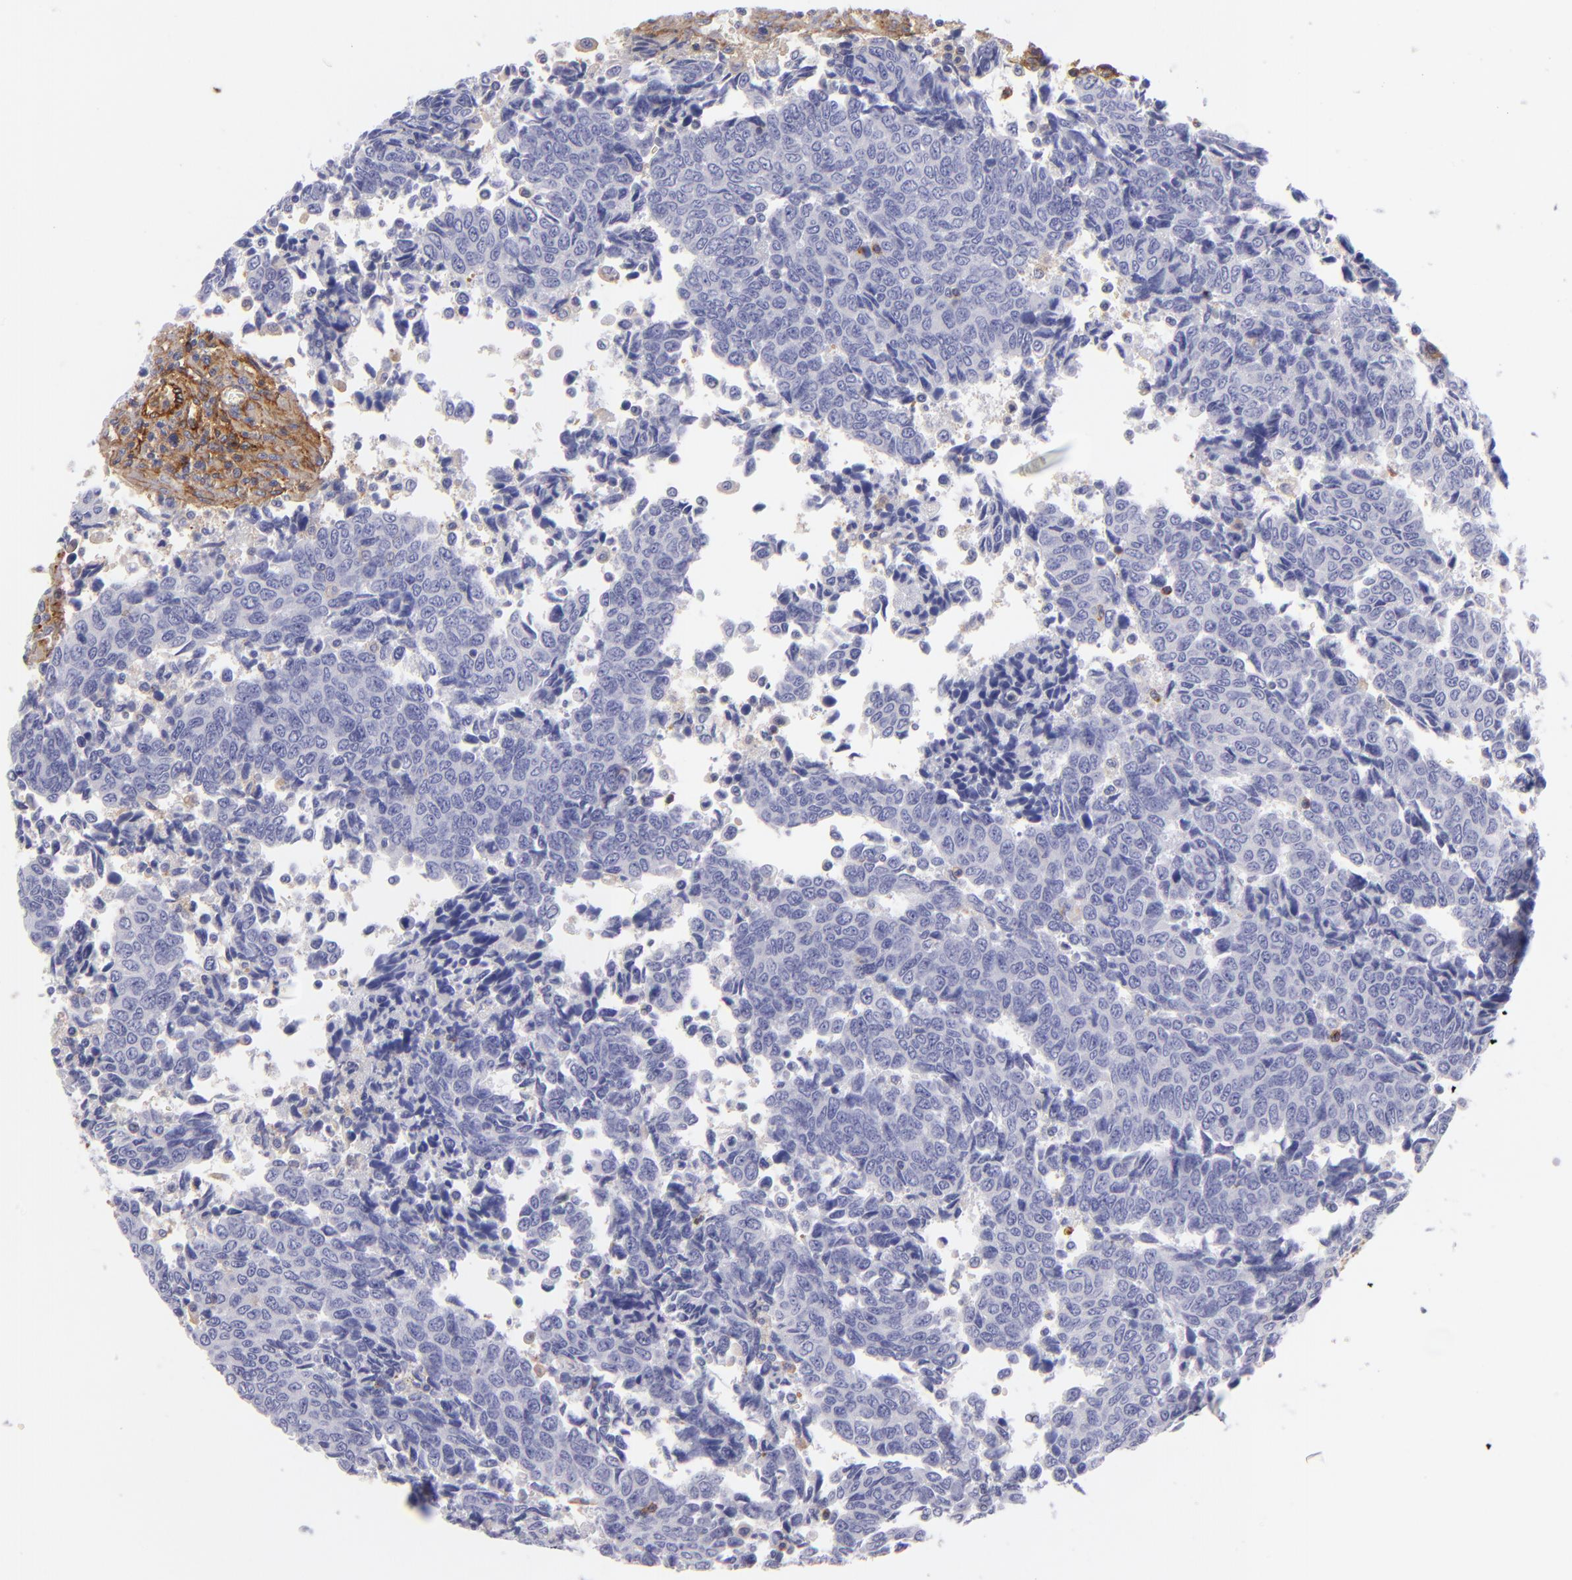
{"staining": {"intensity": "negative", "quantity": "none", "location": "none"}, "tissue": "urothelial cancer", "cell_type": "Tumor cells", "image_type": "cancer", "snomed": [{"axis": "morphology", "description": "Urothelial carcinoma, High grade"}, {"axis": "topography", "description": "Urinary bladder"}], "caption": "High-grade urothelial carcinoma was stained to show a protein in brown. There is no significant staining in tumor cells. (DAB (3,3'-diaminobenzidine) immunohistochemistry (IHC) with hematoxylin counter stain).", "gene": "ENTPD1", "patient": {"sex": "male", "age": 86}}